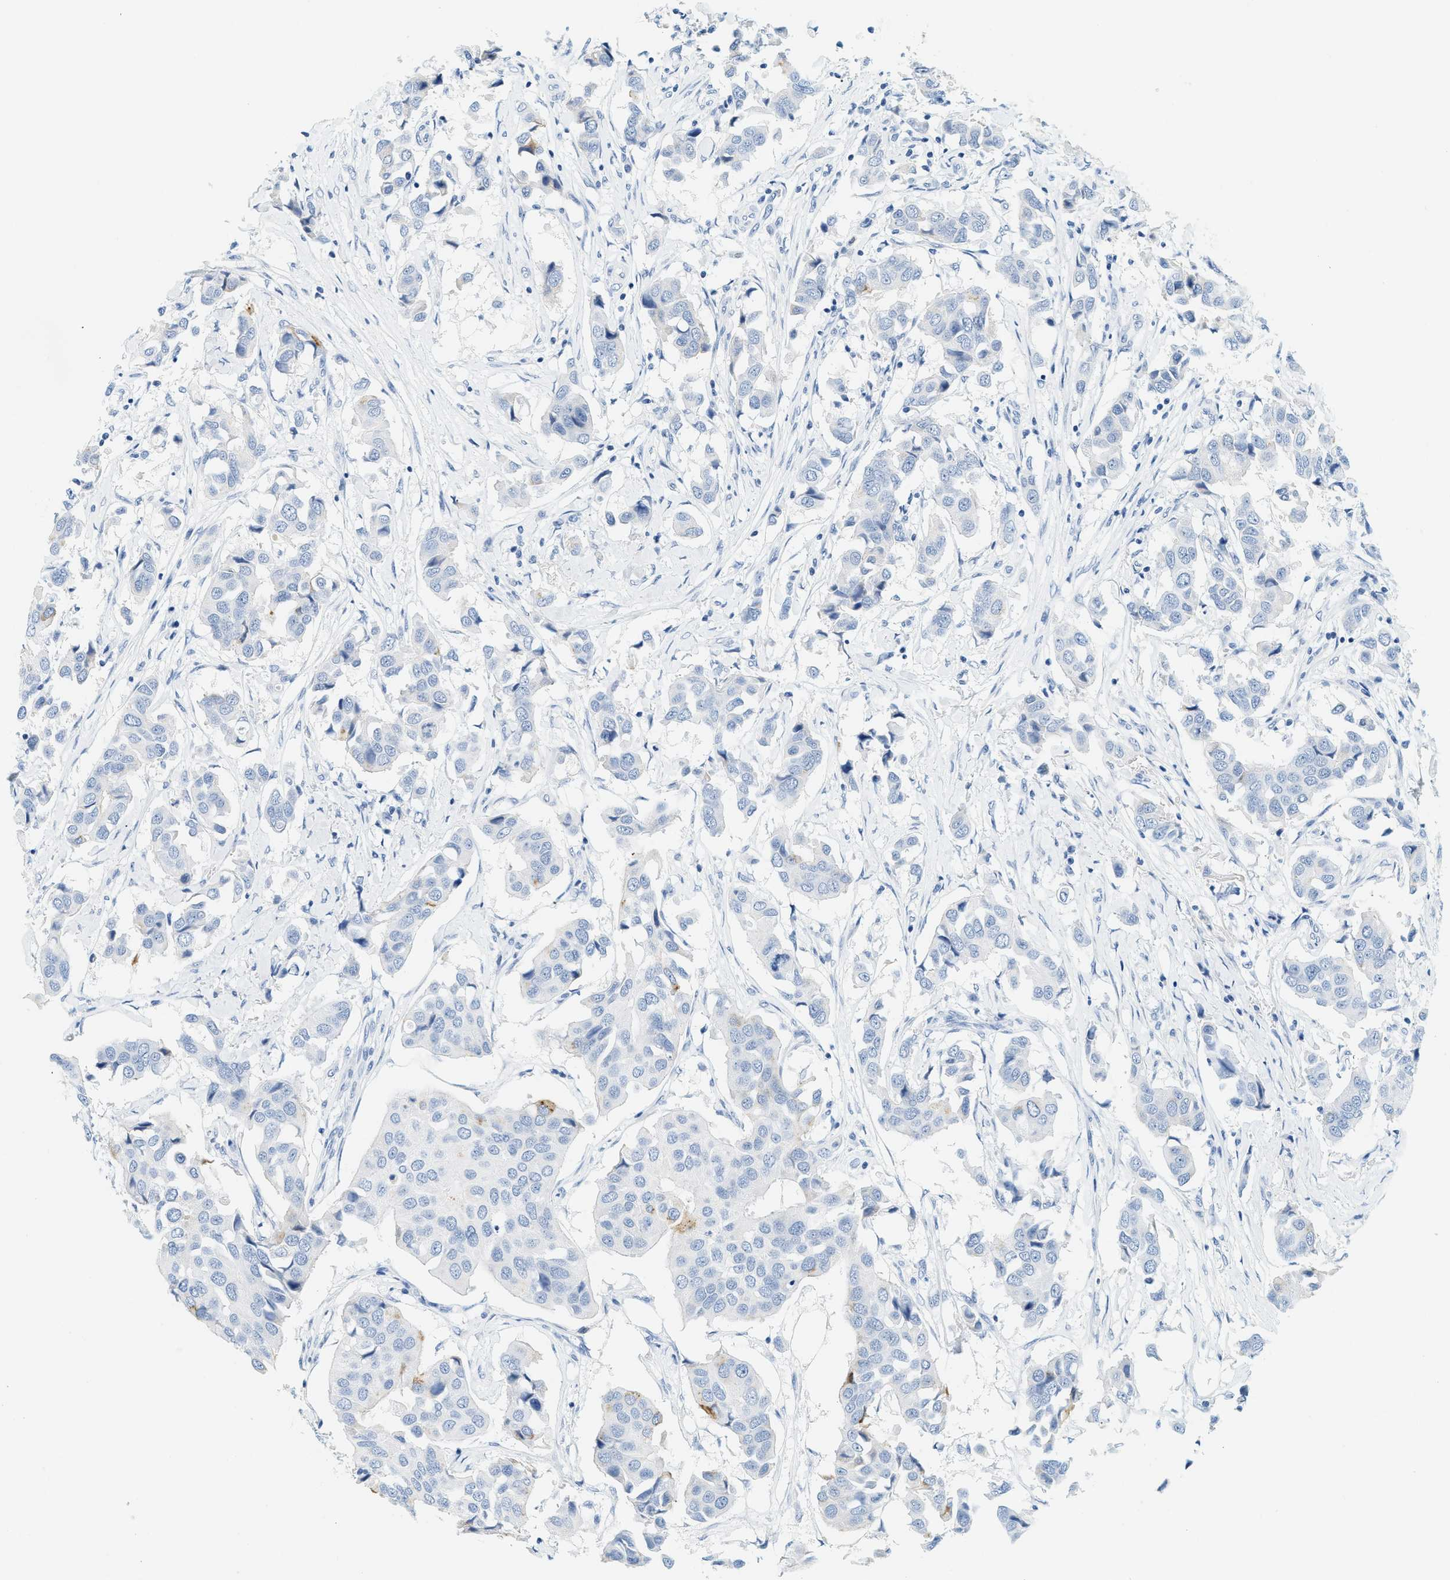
{"staining": {"intensity": "negative", "quantity": "none", "location": "none"}, "tissue": "breast cancer", "cell_type": "Tumor cells", "image_type": "cancer", "snomed": [{"axis": "morphology", "description": "Duct carcinoma"}, {"axis": "topography", "description": "Breast"}], "caption": "The micrograph shows no staining of tumor cells in intraductal carcinoma (breast).", "gene": "LCN2", "patient": {"sex": "female", "age": 80}}